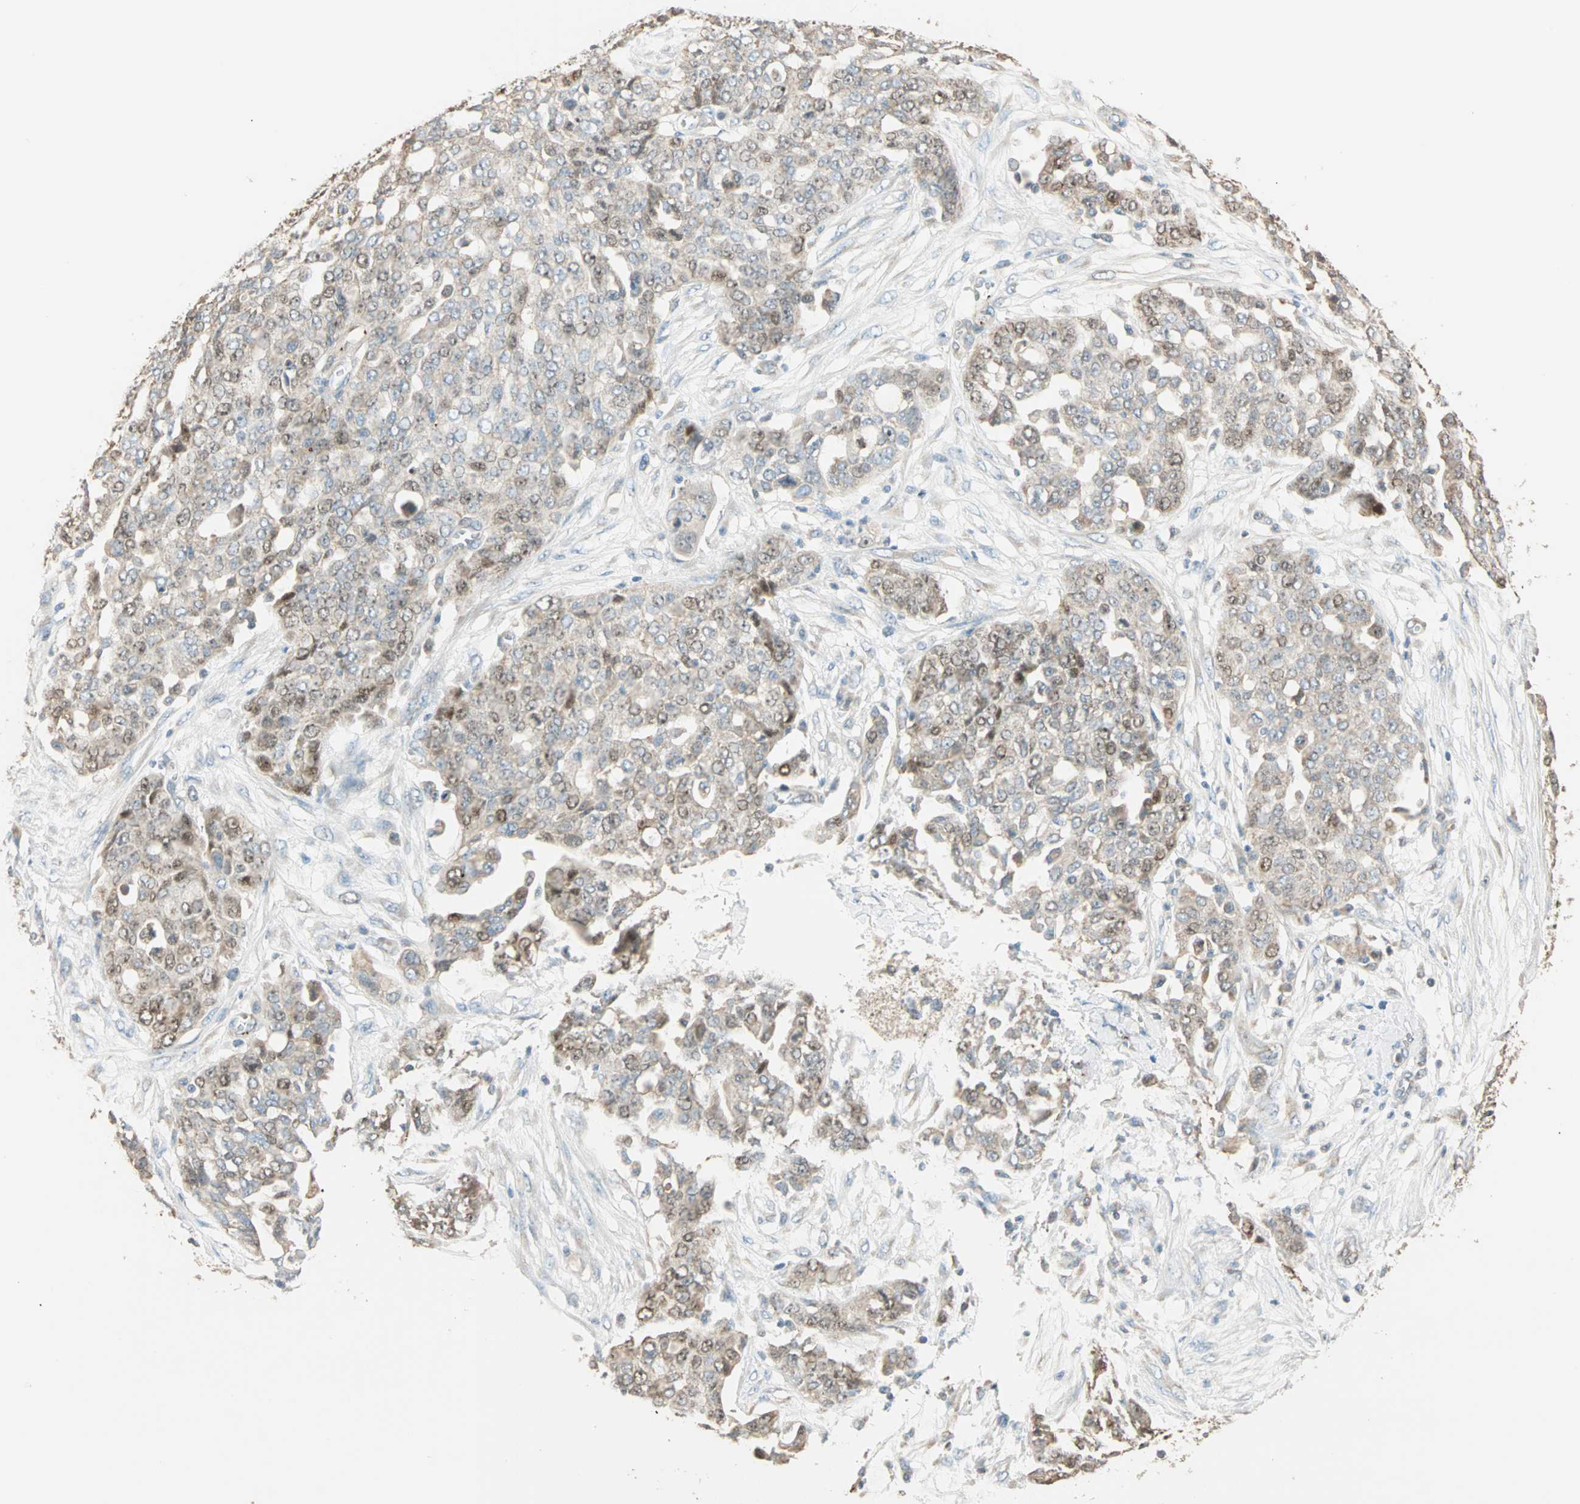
{"staining": {"intensity": "weak", "quantity": "25%-75%", "location": "cytoplasmic/membranous,nuclear"}, "tissue": "ovarian cancer", "cell_type": "Tumor cells", "image_type": "cancer", "snomed": [{"axis": "morphology", "description": "Cystadenocarcinoma, serous, NOS"}, {"axis": "topography", "description": "Soft tissue"}, {"axis": "topography", "description": "Ovary"}], "caption": "A brown stain labels weak cytoplasmic/membranous and nuclear staining of a protein in ovarian serous cystadenocarcinoma tumor cells.", "gene": "RAD18", "patient": {"sex": "female", "age": 57}}